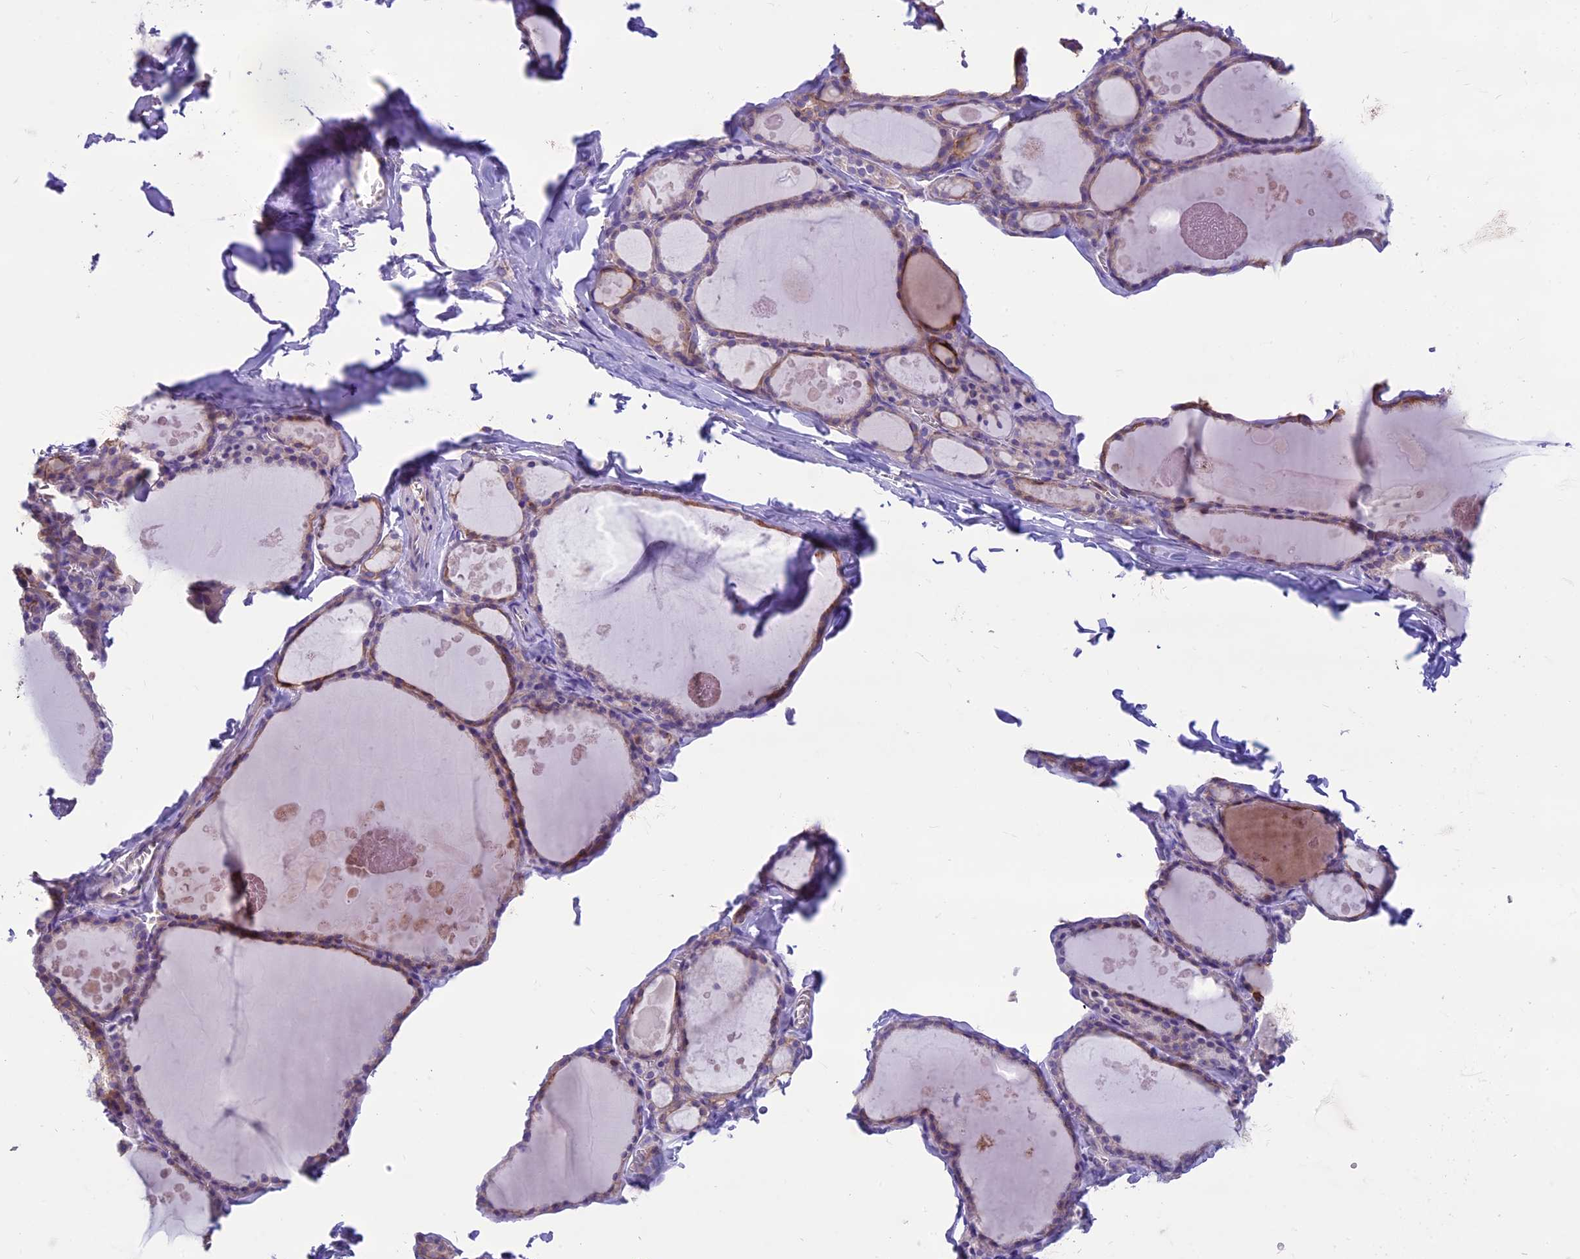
{"staining": {"intensity": "weak", "quantity": "25%-75%", "location": "cytoplasmic/membranous"}, "tissue": "thyroid gland", "cell_type": "Glandular cells", "image_type": "normal", "snomed": [{"axis": "morphology", "description": "Normal tissue, NOS"}, {"axis": "topography", "description": "Thyroid gland"}], "caption": "Immunohistochemistry (IHC) staining of unremarkable thyroid gland, which demonstrates low levels of weak cytoplasmic/membranous positivity in approximately 25%-75% of glandular cells indicating weak cytoplasmic/membranous protein expression. The staining was performed using DAB (3,3'-diaminobenzidine) (brown) for protein detection and nuclei were counterstained in hematoxylin (blue).", "gene": "CDAN1", "patient": {"sex": "male", "age": 56}}